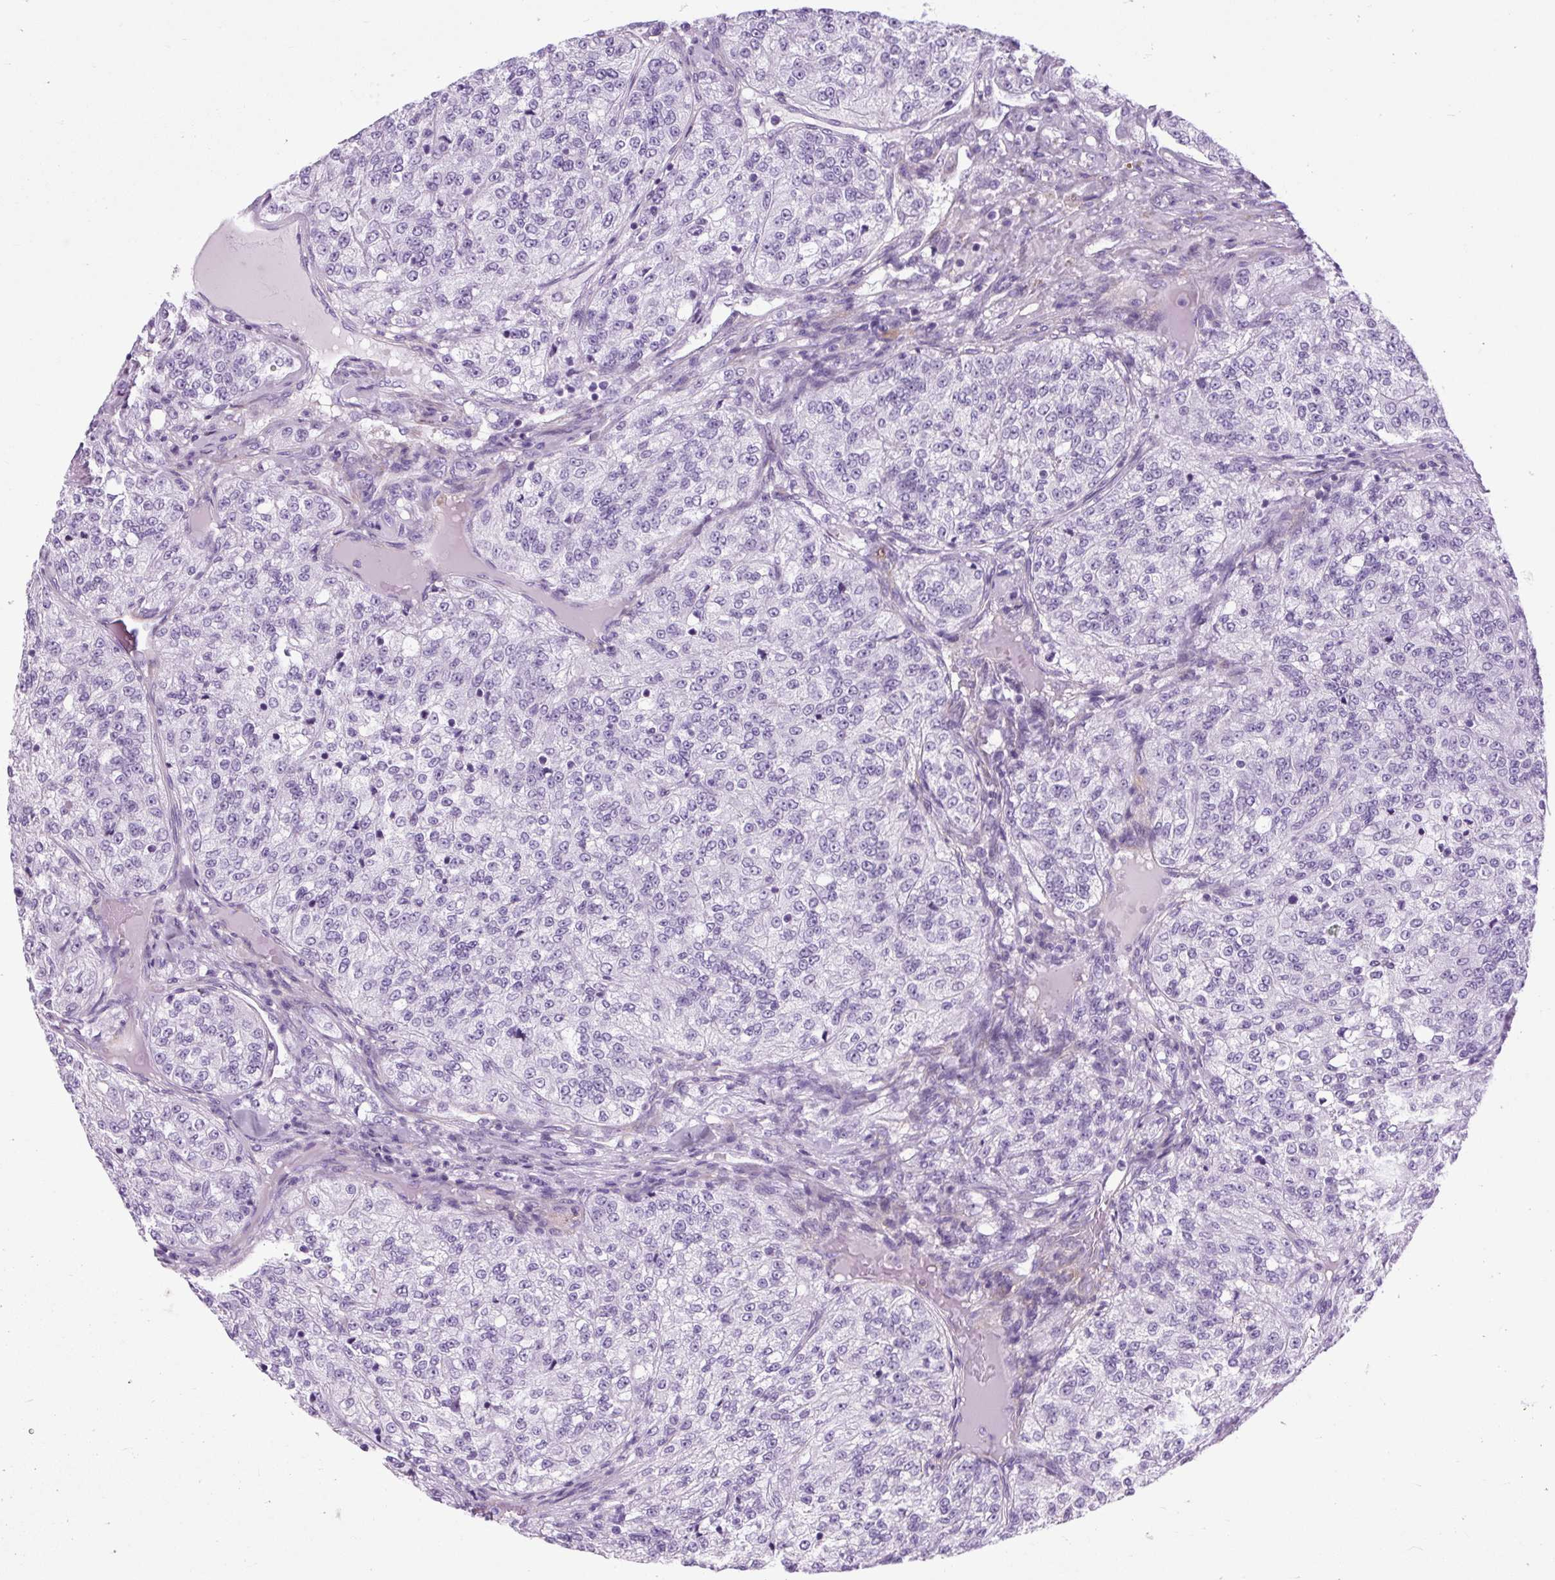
{"staining": {"intensity": "negative", "quantity": "none", "location": "none"}, "tissue": "renal cancer", "cell_type": "Tumor cells", "image_type": "cancer", "snomed": [{"axis": "morphology", "description": "Adenocarcinoma, NOS"}, {"axis": "topography", "description": "Kidney"}], "caption": "Tumor cells are negative for brown protein staining in renal adenocarcinoma.", "gene": "OOEP", "patient": {"sex": "female", "age": 63}}